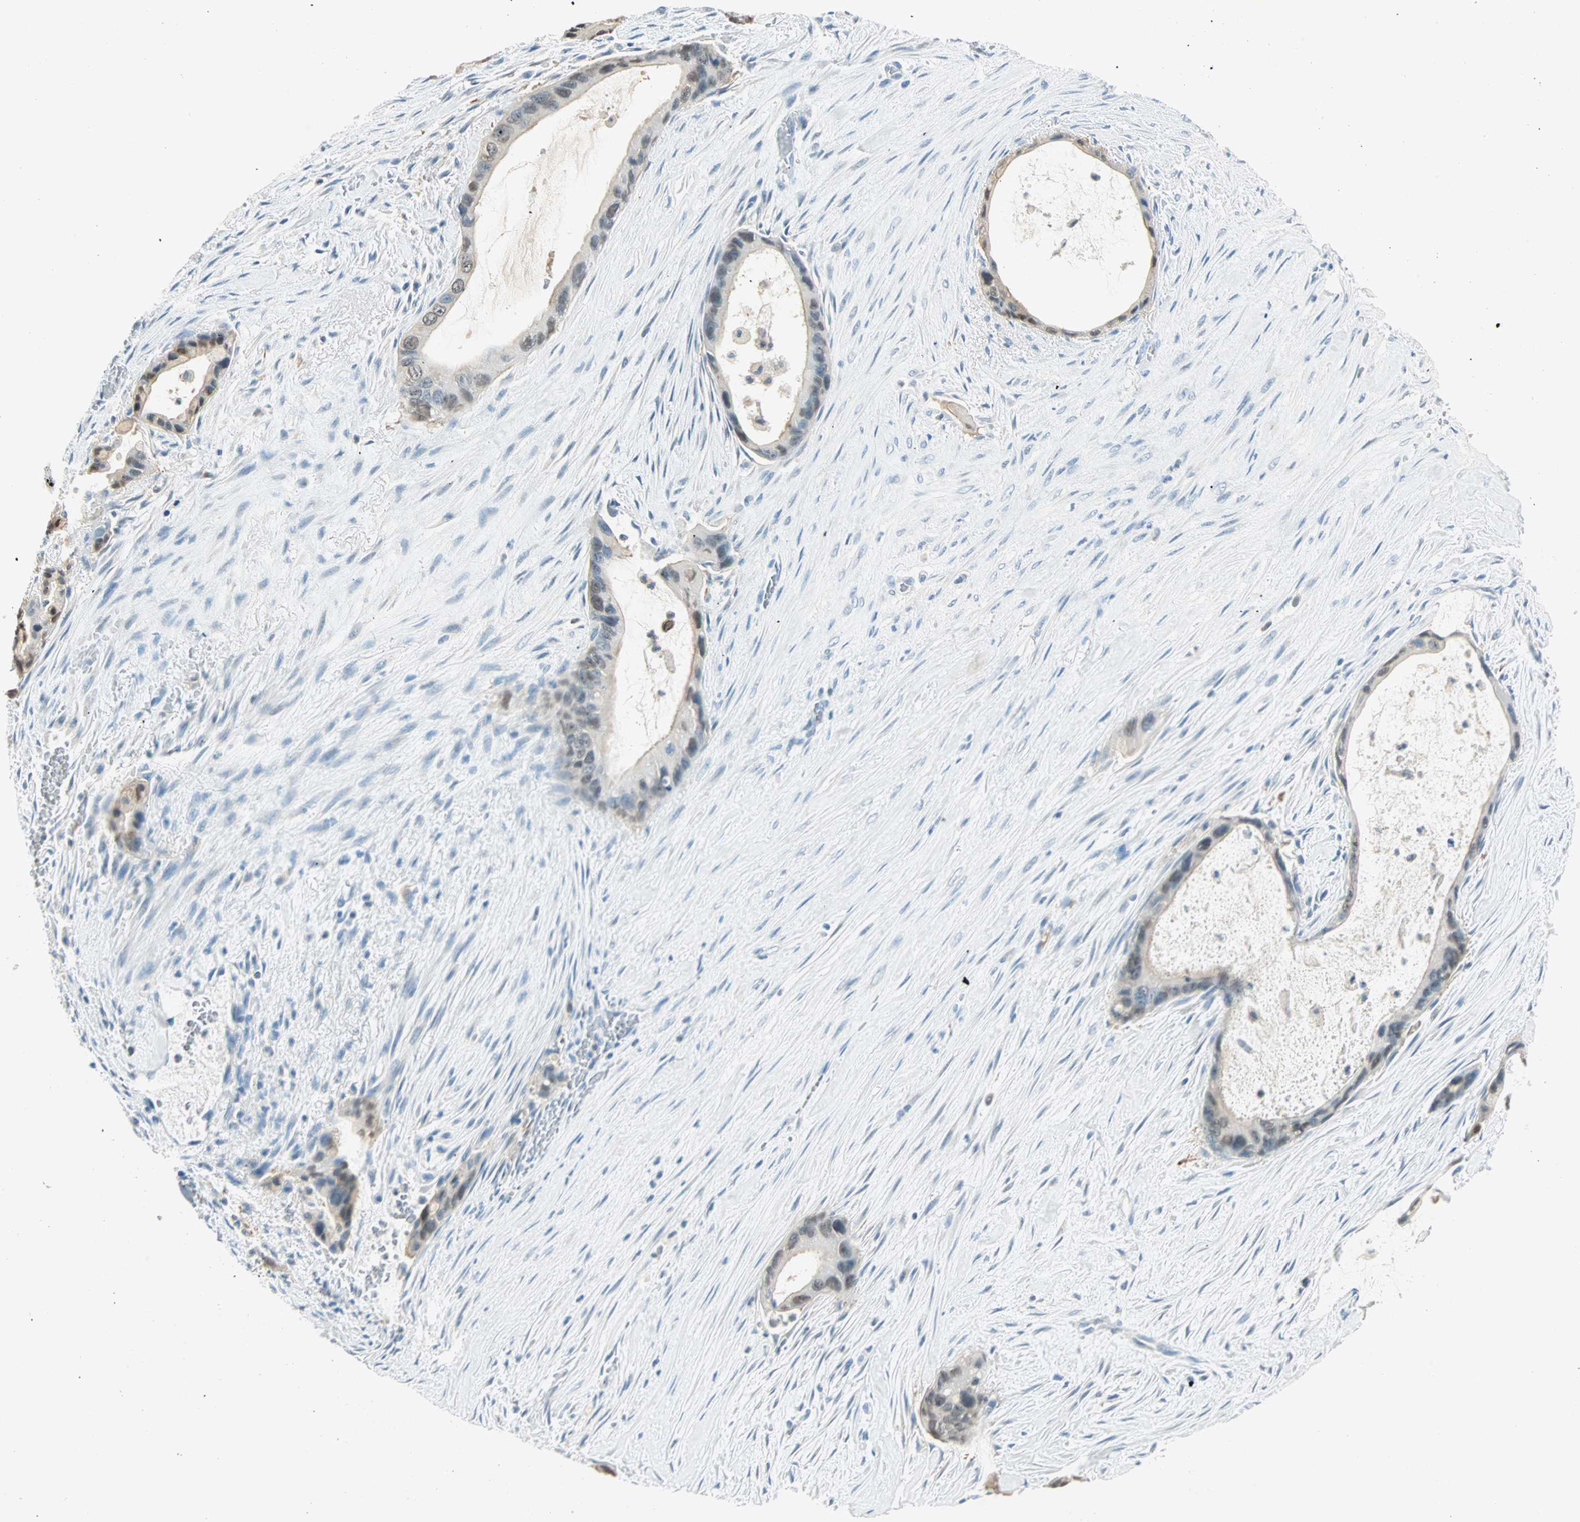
{"staining": {"intensity": "moderate", "quantity": ">75%", "location": "cytoplasmic/membranous,nuclear"}, "tissue": "liver cancer", "cell_type": "Tumor cells", "image_type": "cancer", "snomed": [{"axis": "morphology", "description": "Cholangiocarcinoma"}, {"axis": "topography", "description": "Liver"}], "caption": "High-power microscopy captured an immunohistochemistry histopathology image of liver cancer (cholangiocarcinoma), revealing moderate cytoplasmic/membranous and nuclear positivity in about >75% of tumor cells.", "gene": "S100A1", "patient": {"sex": "female", "age": 55}}